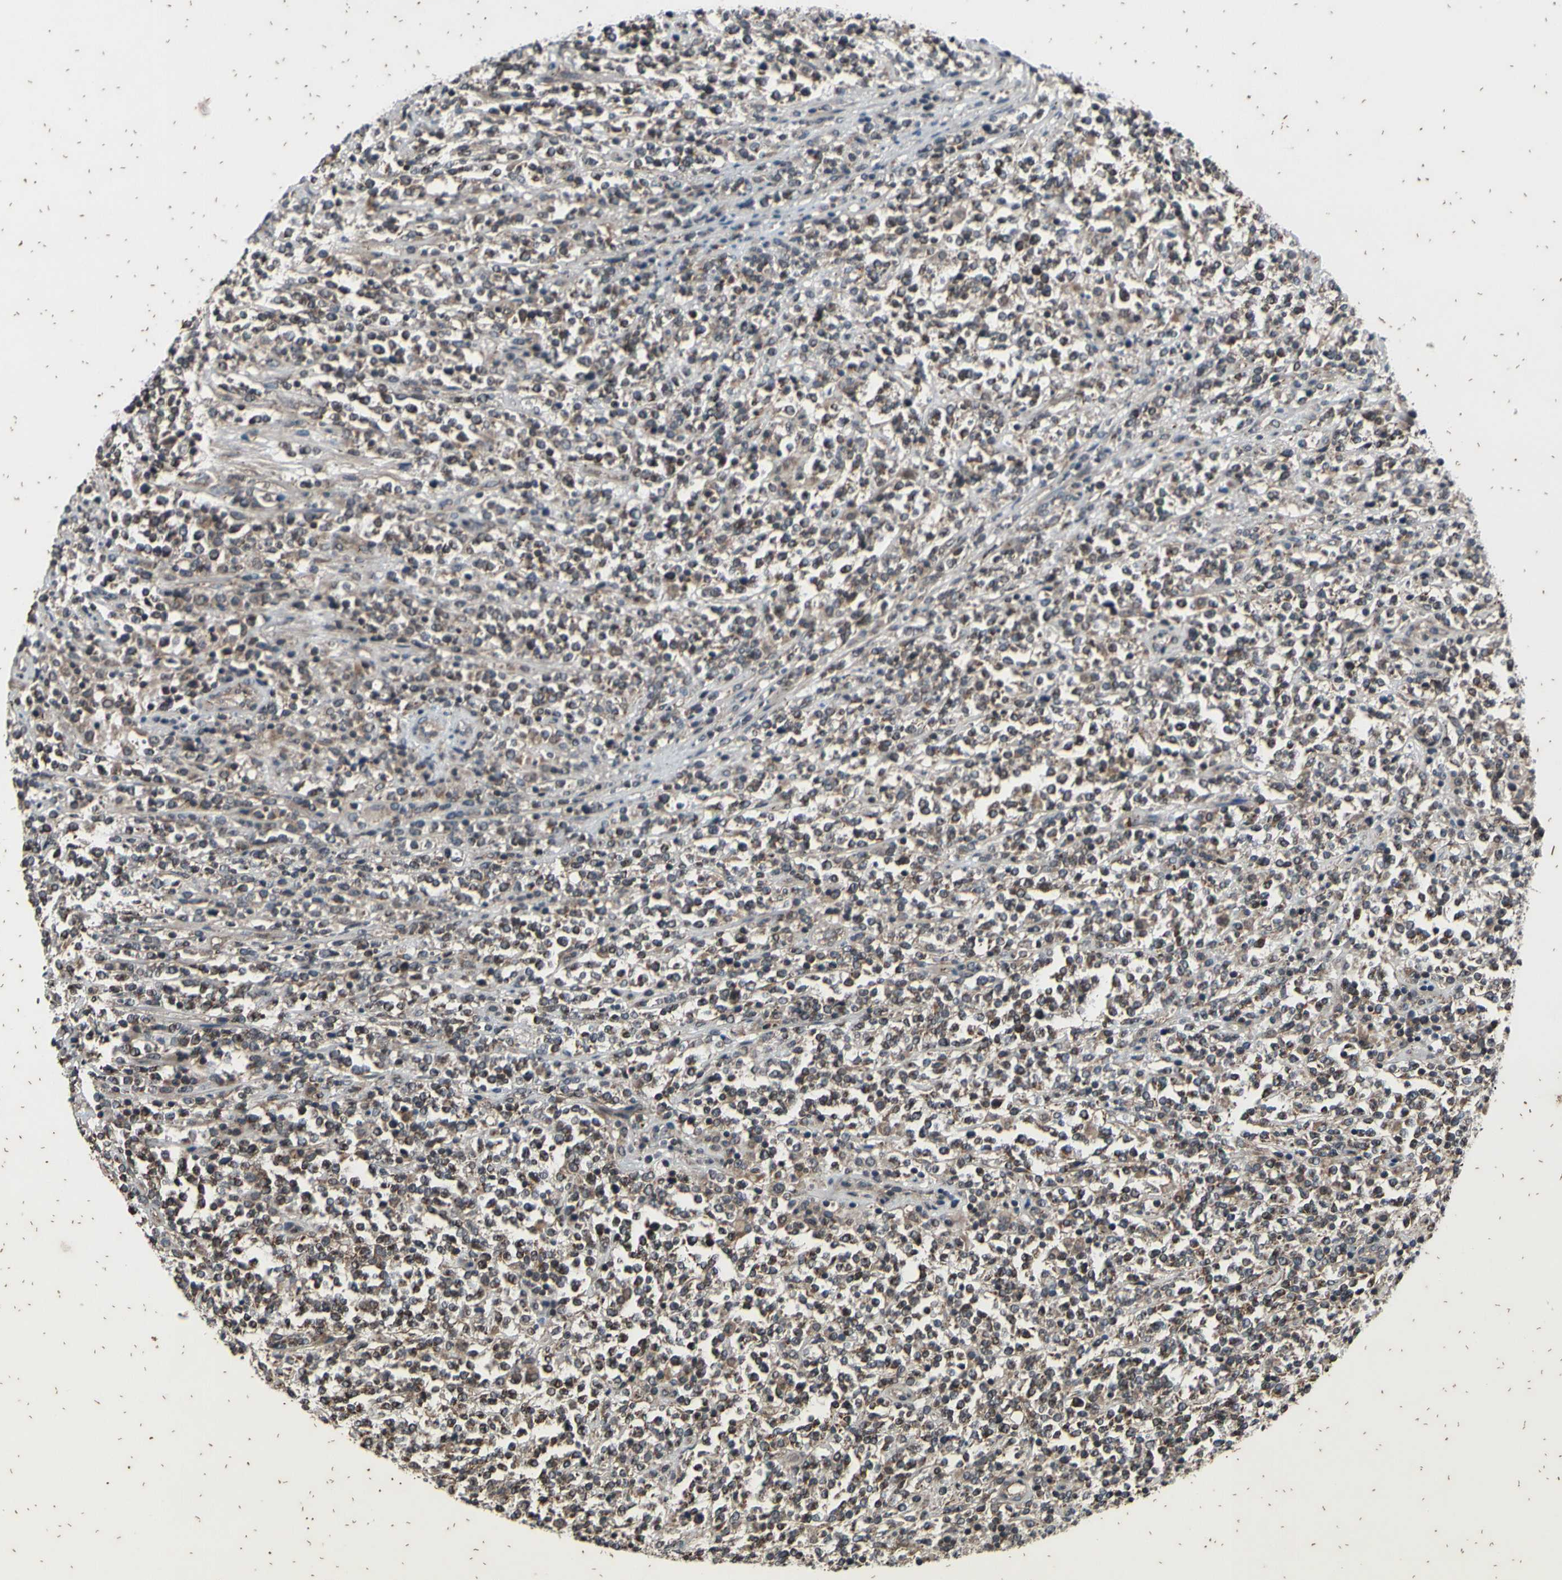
{"staining": {"intensity": "weak", "quantity": "25%-75%", "location": "cytoplasmic/membranous"}, "tissue": "lymphoma", "cell_type": "Tumor cells", "image_type": "cancer", "snomed": [{"axis": "morphology", "description": "Malignant lymphoma, non-Hodgkin's type, High grade"}, {"axis": "topography", "description": "Soft tissue"}], "caption": "Weak cytoplasmic/membranous positivity for a protein is seen in about 25%-75% of tumor cells of lymphoma using IHC.", "gene": "MBTPS2", "patient": {"sex": "male", "age": 18}}